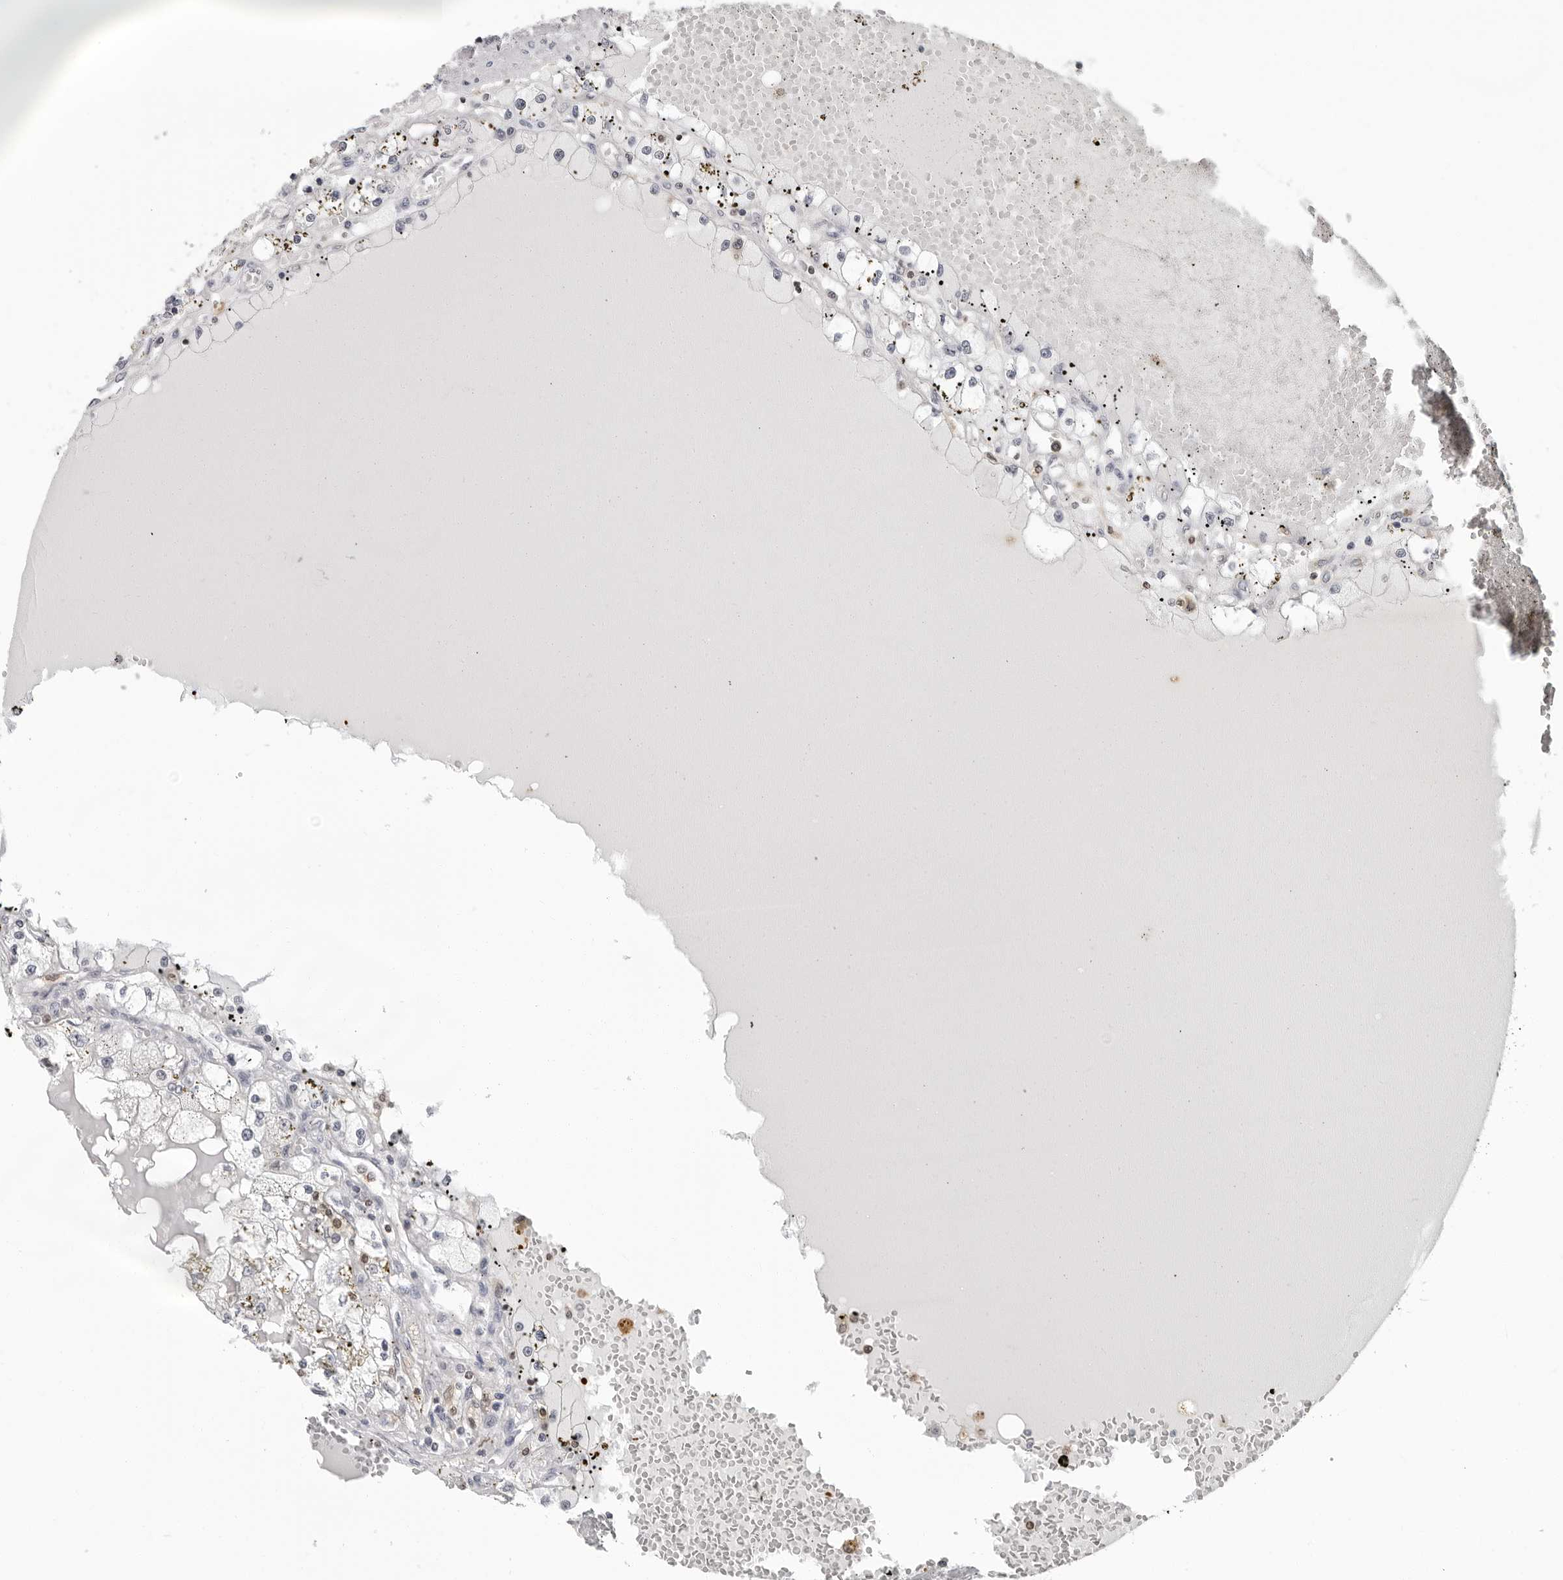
{"staining": {"intensity": "negative", "quantity": "none", "location": "none"}, "tissue": "renal cancer", "cell_type": "Tumor cells", "image_type": "cancer", "snomed": [{"axis": "morphology", "description": "Adenocarcinoma, NOS"}, {"axis": "topography", "description": "Kidney"}], "caption": "Immunohistochemistry (IHC) of human renal adenocarcinoma demonstrates no staining in tumor cells.", "gene": "HSPH1", "patient": {"sex": "male", "age": 56}}